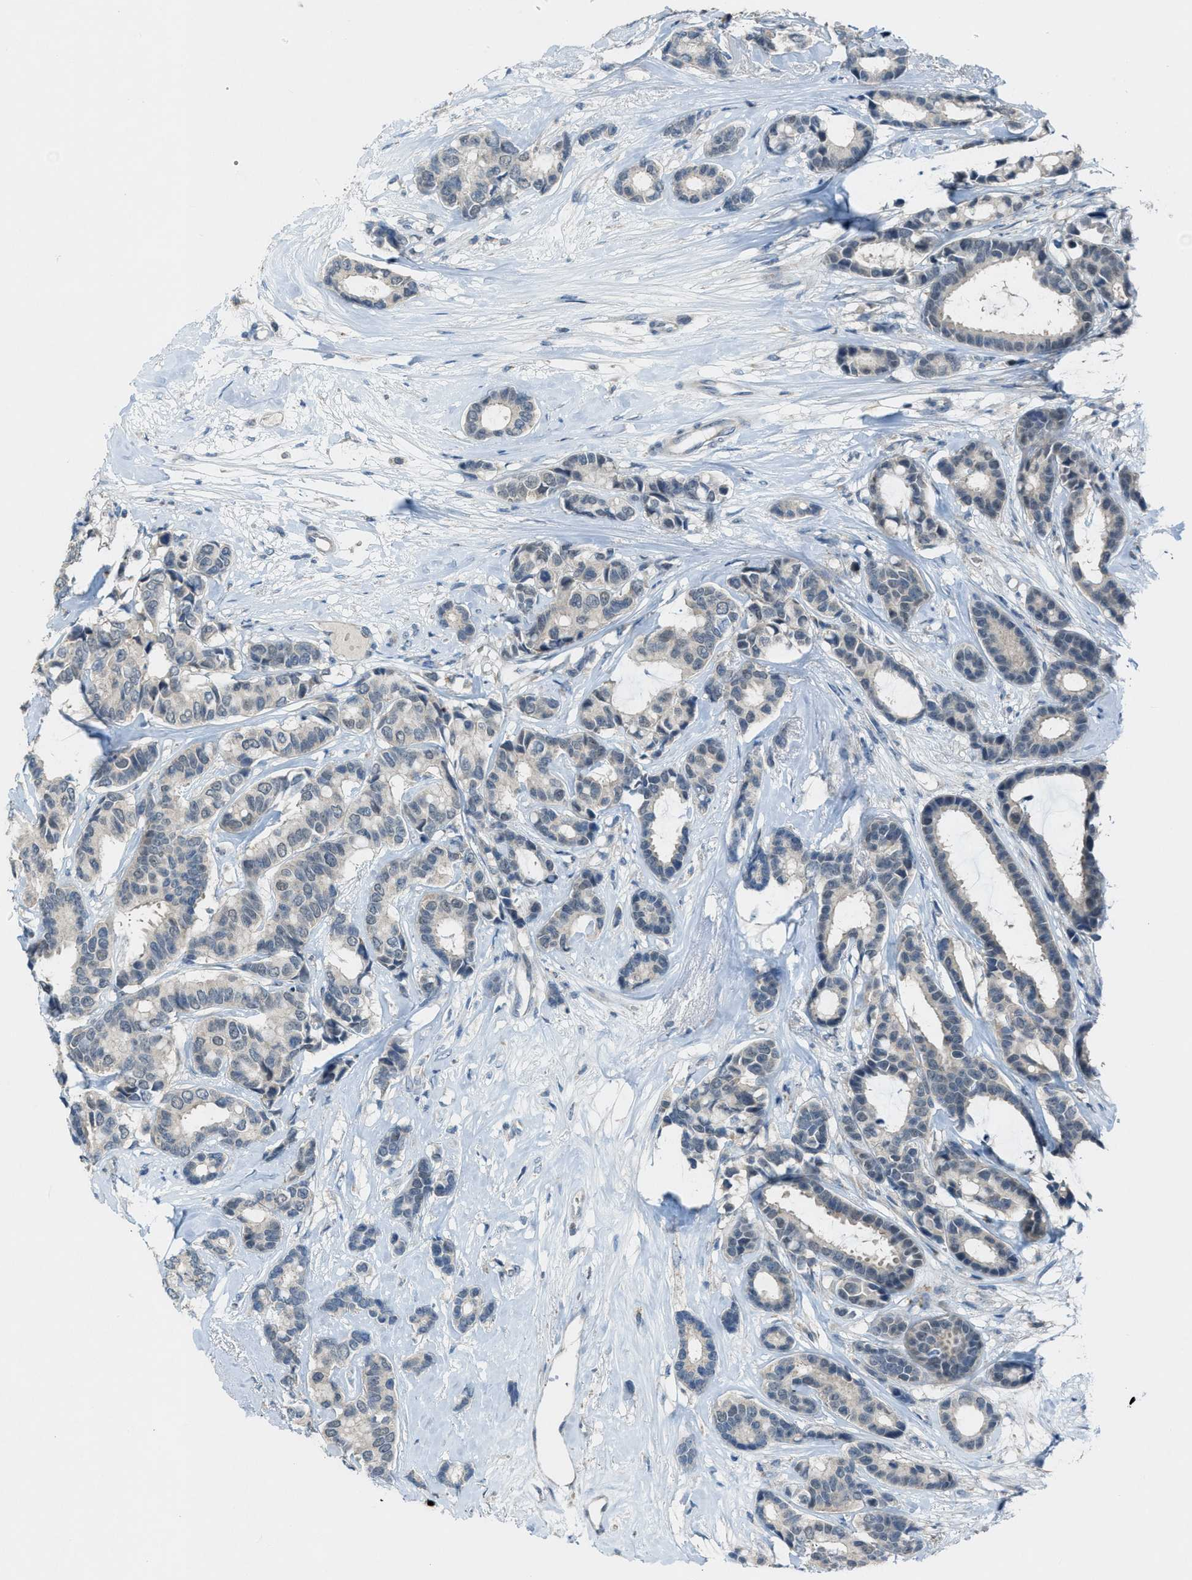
{"staining": {"intensity": "negative", "quantity": "none", "location": "none"}, "tissue": "breast cancer", "cell_type": "Tumor cells", "image_type": "cancer", "snomed": [{"axis": "morphology", "description": "Duct carcinoma"}, {"axis": "topography", "description": "Breast"}], "caption": "Immunohistochemical staining of human breast cancer reveals no significant staining in tumor cells.", "gene": "CDON", "patient": {"sex": "female", "age": 87}}